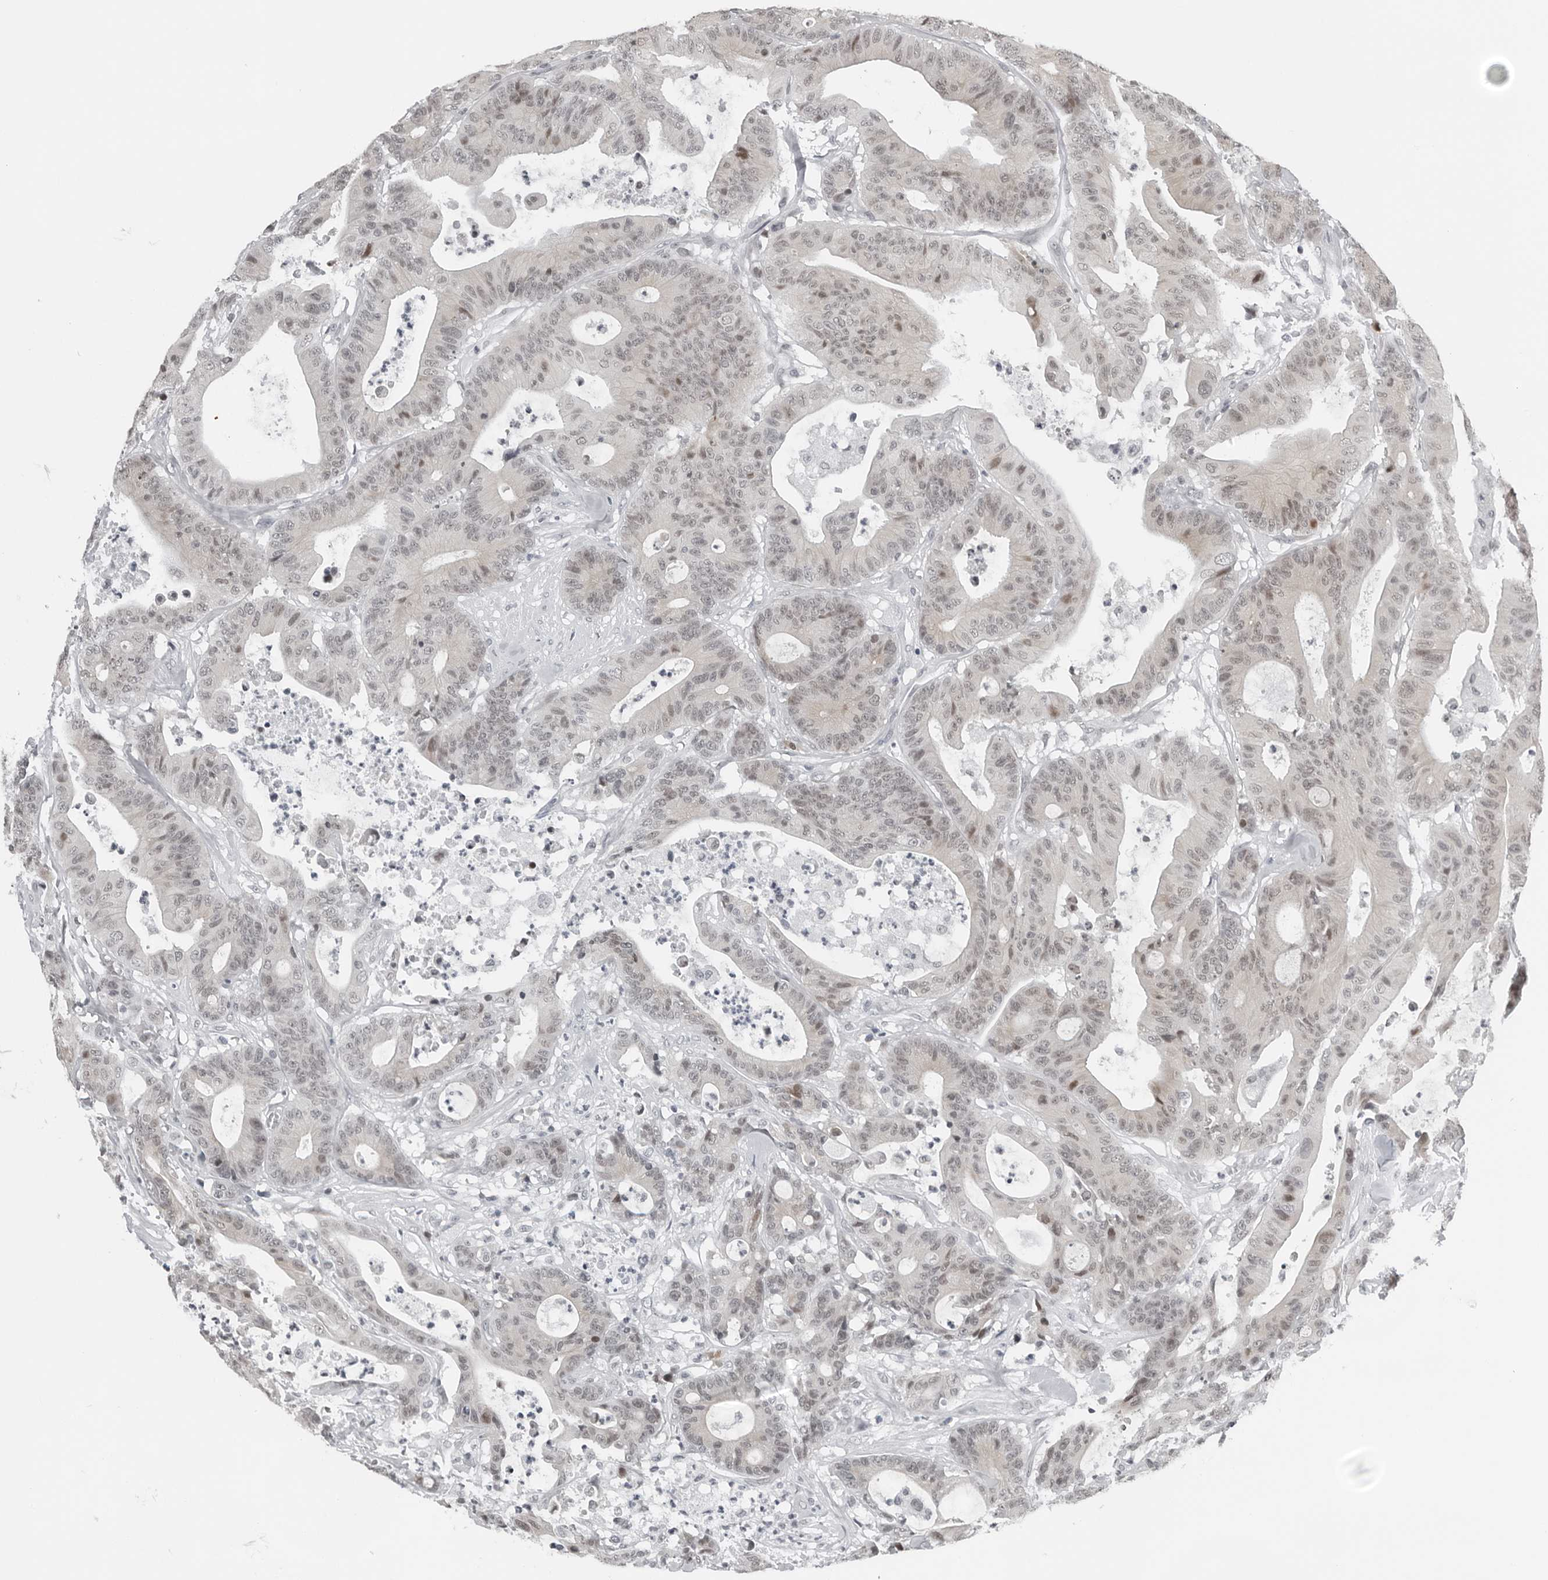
{"staining": {"intensity": "weak", "quantity": "25%-75%", "location": "nuclear"}, "tissue": "colorectal cancer", "cell_type": "Tumor cells", "image_type": "cancer", "snomed": [{"axis": "morphology", "description": "Adenocarcinoma, NOS"}, {"axis": "topography", "description": "Colon"}], "caption": "A histopathology image of colorectal cancer (adenocarcinoma) stained for a protein reveals weak nuclear brown staining in tumor cells.", "gene": "PPP1R42", "patient": {"sex": "female", "age": 84}}